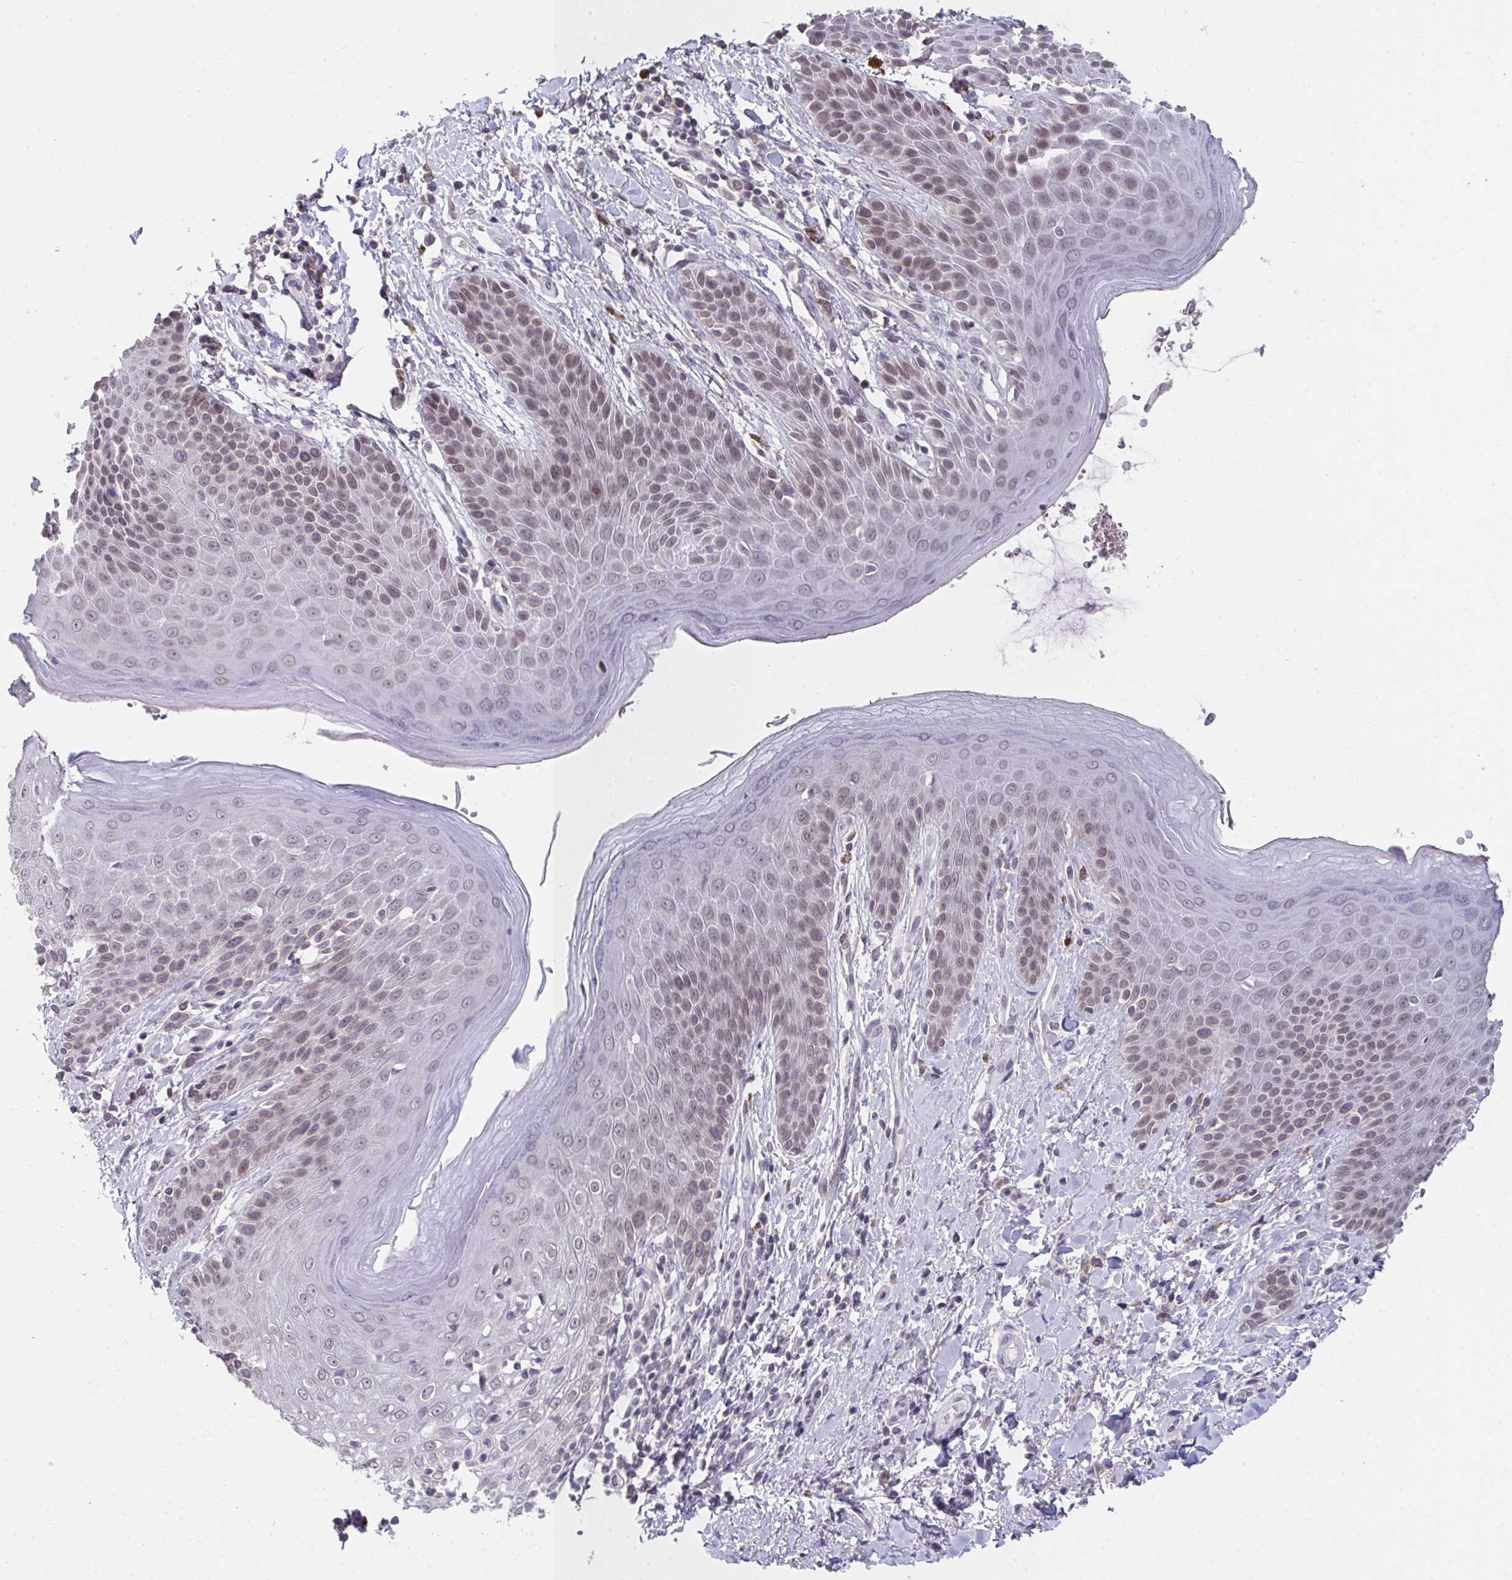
{"staining": {"intensity": "moderate", "quantity": "25%-75%", "location": "nuclear"}, "tissue": "skin", "cell_type": "Epidermal cells", "image_type": "normal", "snomed": [{"axis": "morphology", "description": "Normal tissue, NOS"}, {"axis": "topography", "description": "Anal"}, {"axis": "topography", "description": "Peripheral nerve tissue"}], "caption": "This micrograph displays benign skin stained with immunohistochemistry (IHC) to label a protein in brown. The nuclear of epidermal cells show moderate positivity for the protein. Nuclei are counter-stained blue.", "gene": "NUP133", "patient": {"sex": "male", "age": 51}}